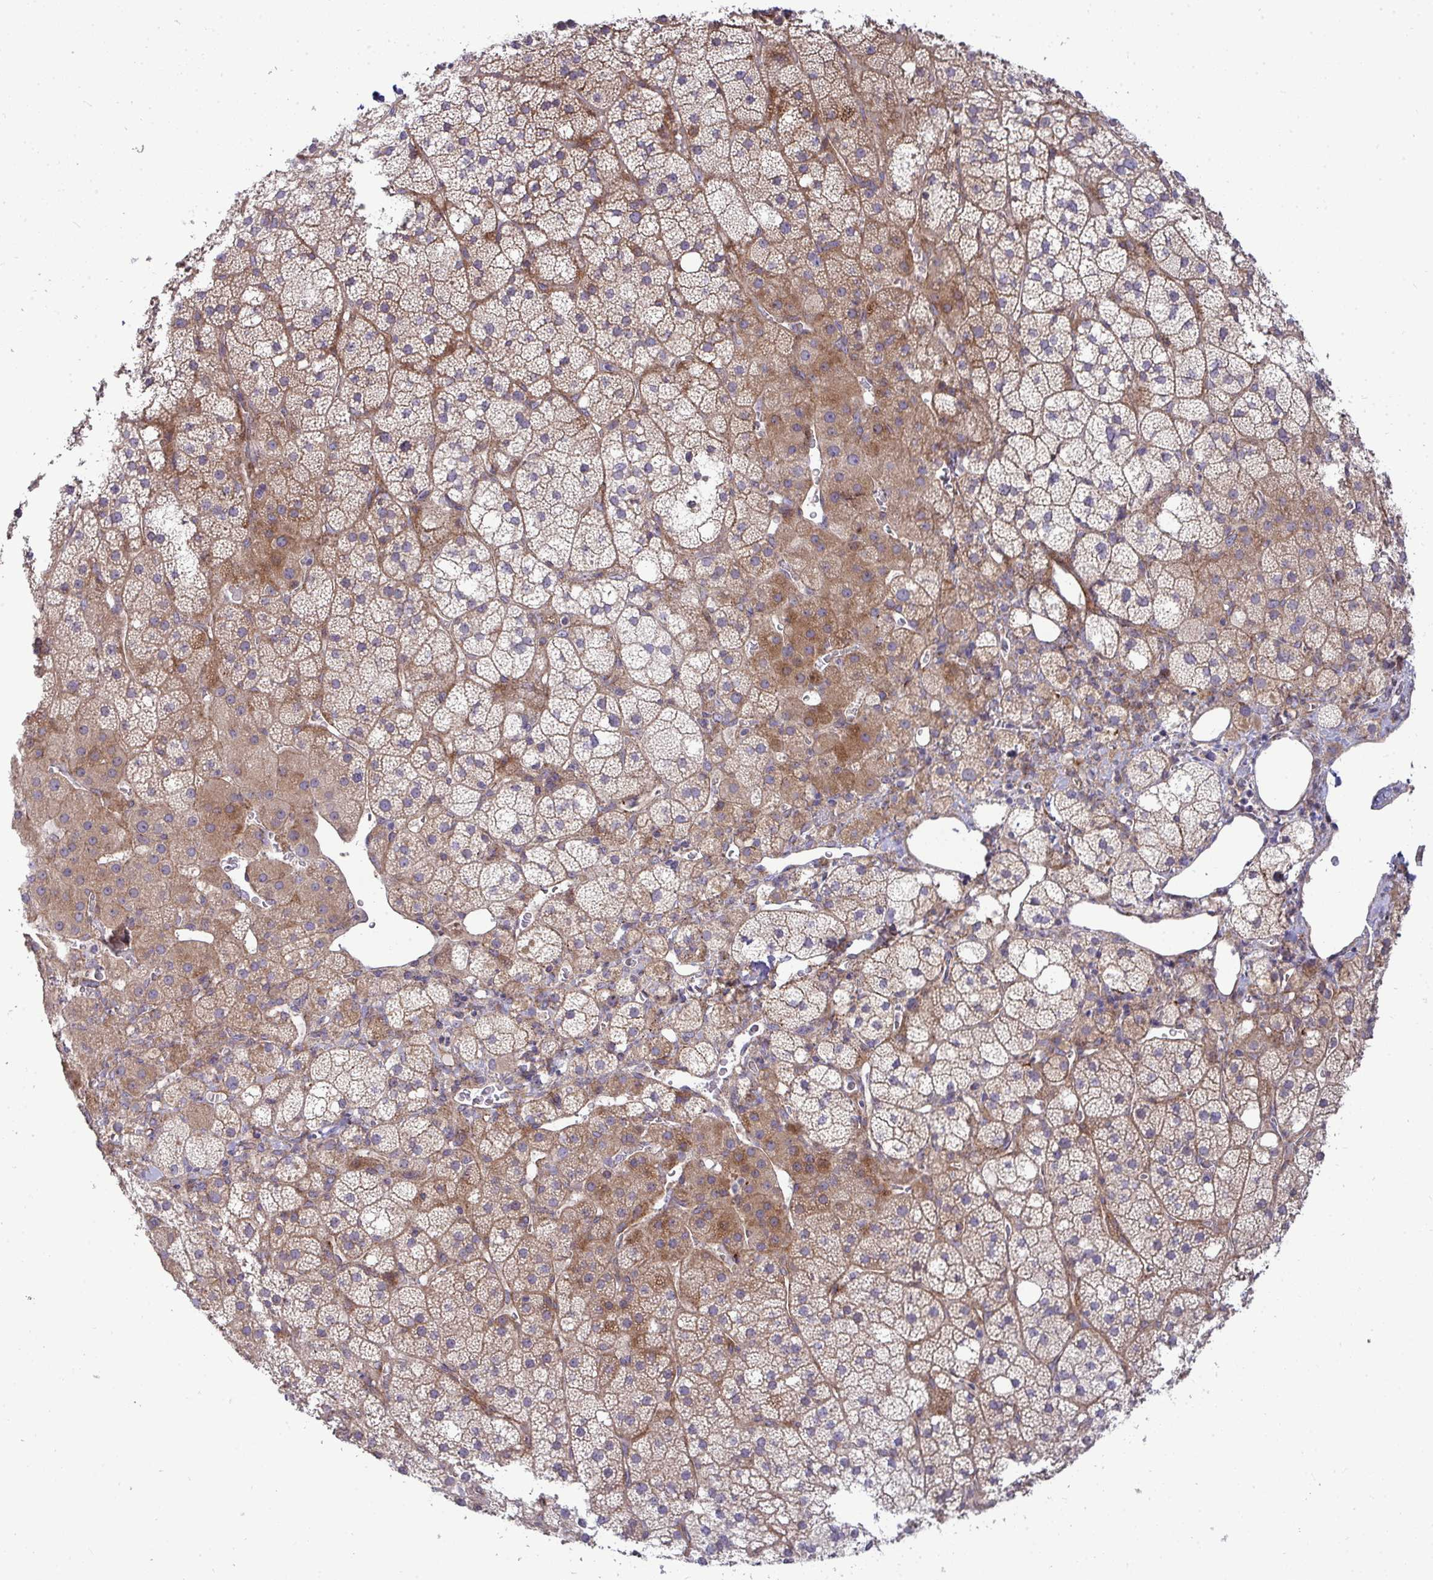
{"staining": {"intensity": "moderate", "quantity": "25%-75%", "location": "cytoplasmic/membranous"}, "tissue": "adrenal gland", "cell_type": "Glandular cells", "image_type": "normal", "snomed": [{"axis": "morphology", "description": "Normal tissue, NOS"}, {"axis": "topography", "description": "Adrenal gland"}], "caption": "The histopathology image exhibits immunohistochemical staining of normal adrenal gland. There is moderate cytoplasmic/membranous expression is present in approximately 25%-75% of glandular cells.", "gene": "SH2D1B", "patient": {"sex": "male", "age": 53}}